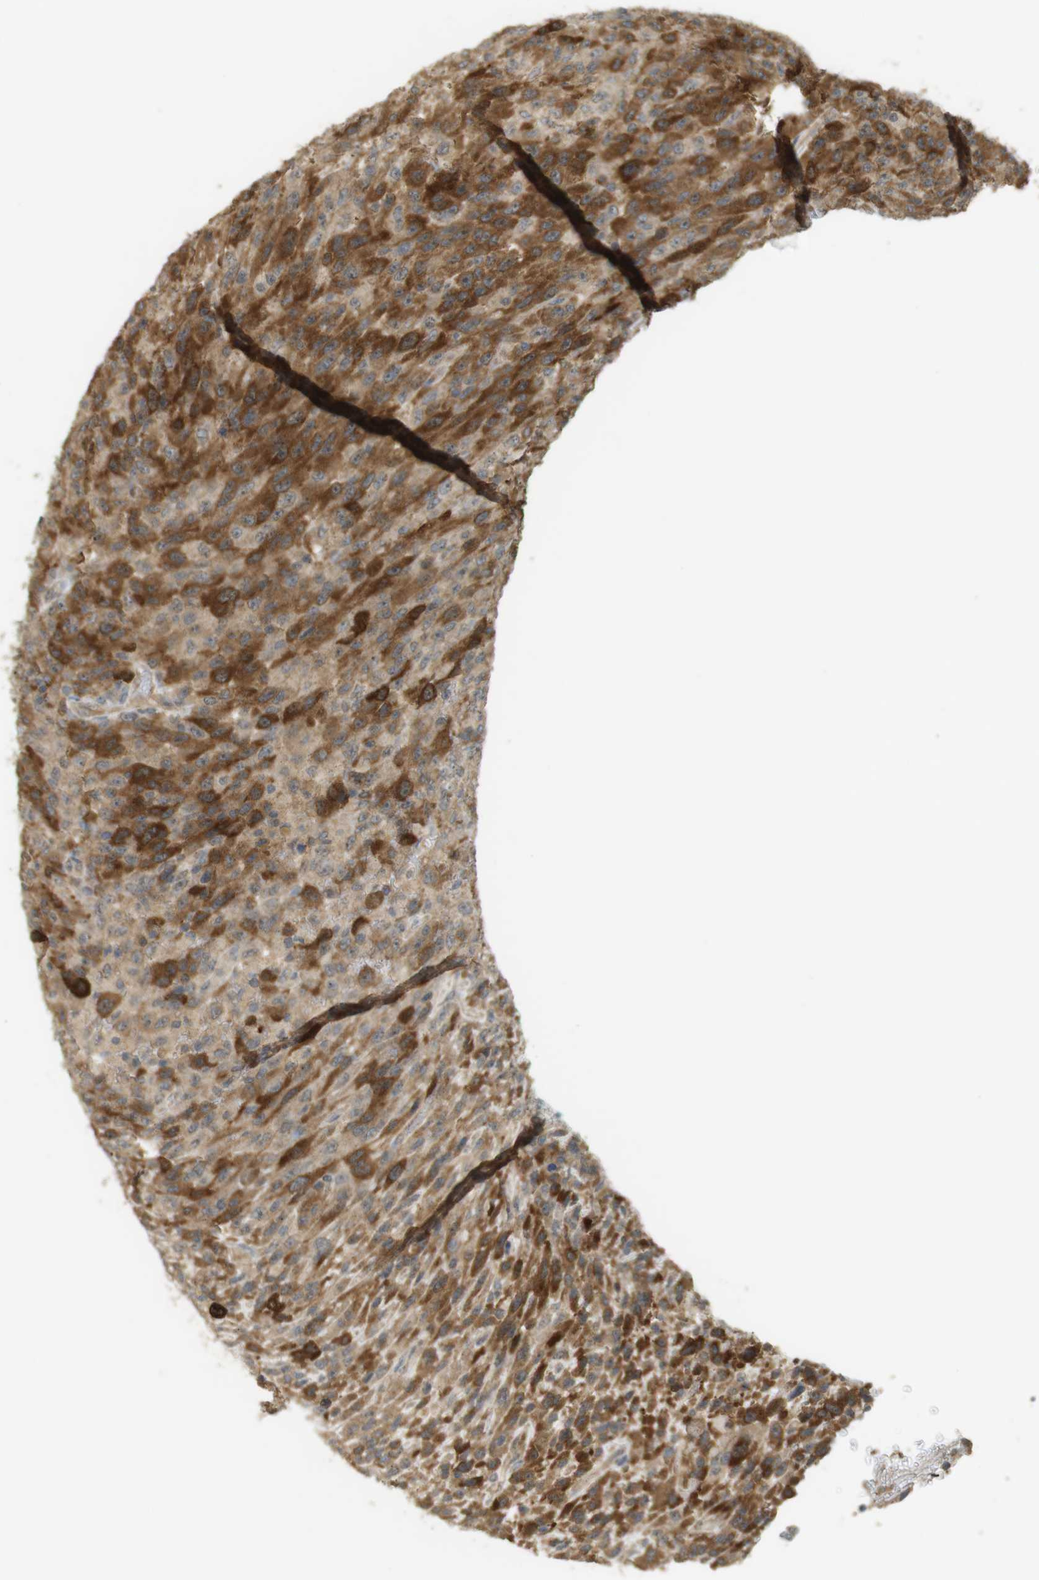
{"staining": {"intensity": "strong", "quantity": ">75%", "location": "cytoplasmic/membranous"}, "tissue": "urothelial cancer", "cell_type": "Tumor cells", "image_type": "cancer", "snomed": [{"axis": "morphology", "description": "Urothelial carcinoma, High grade"}, {"axis": "topography", "description": "Urinary bladder"}], "caption": "This micrograph displays immunohistochemistry (IHC) staining of urothelial carcinoma (high-grade), with high strong cytoplasmic/membranous staining in approximately >75% of tumor cells.", "gene": "TTK", "patient": {"sex": "male", "age": 66}}